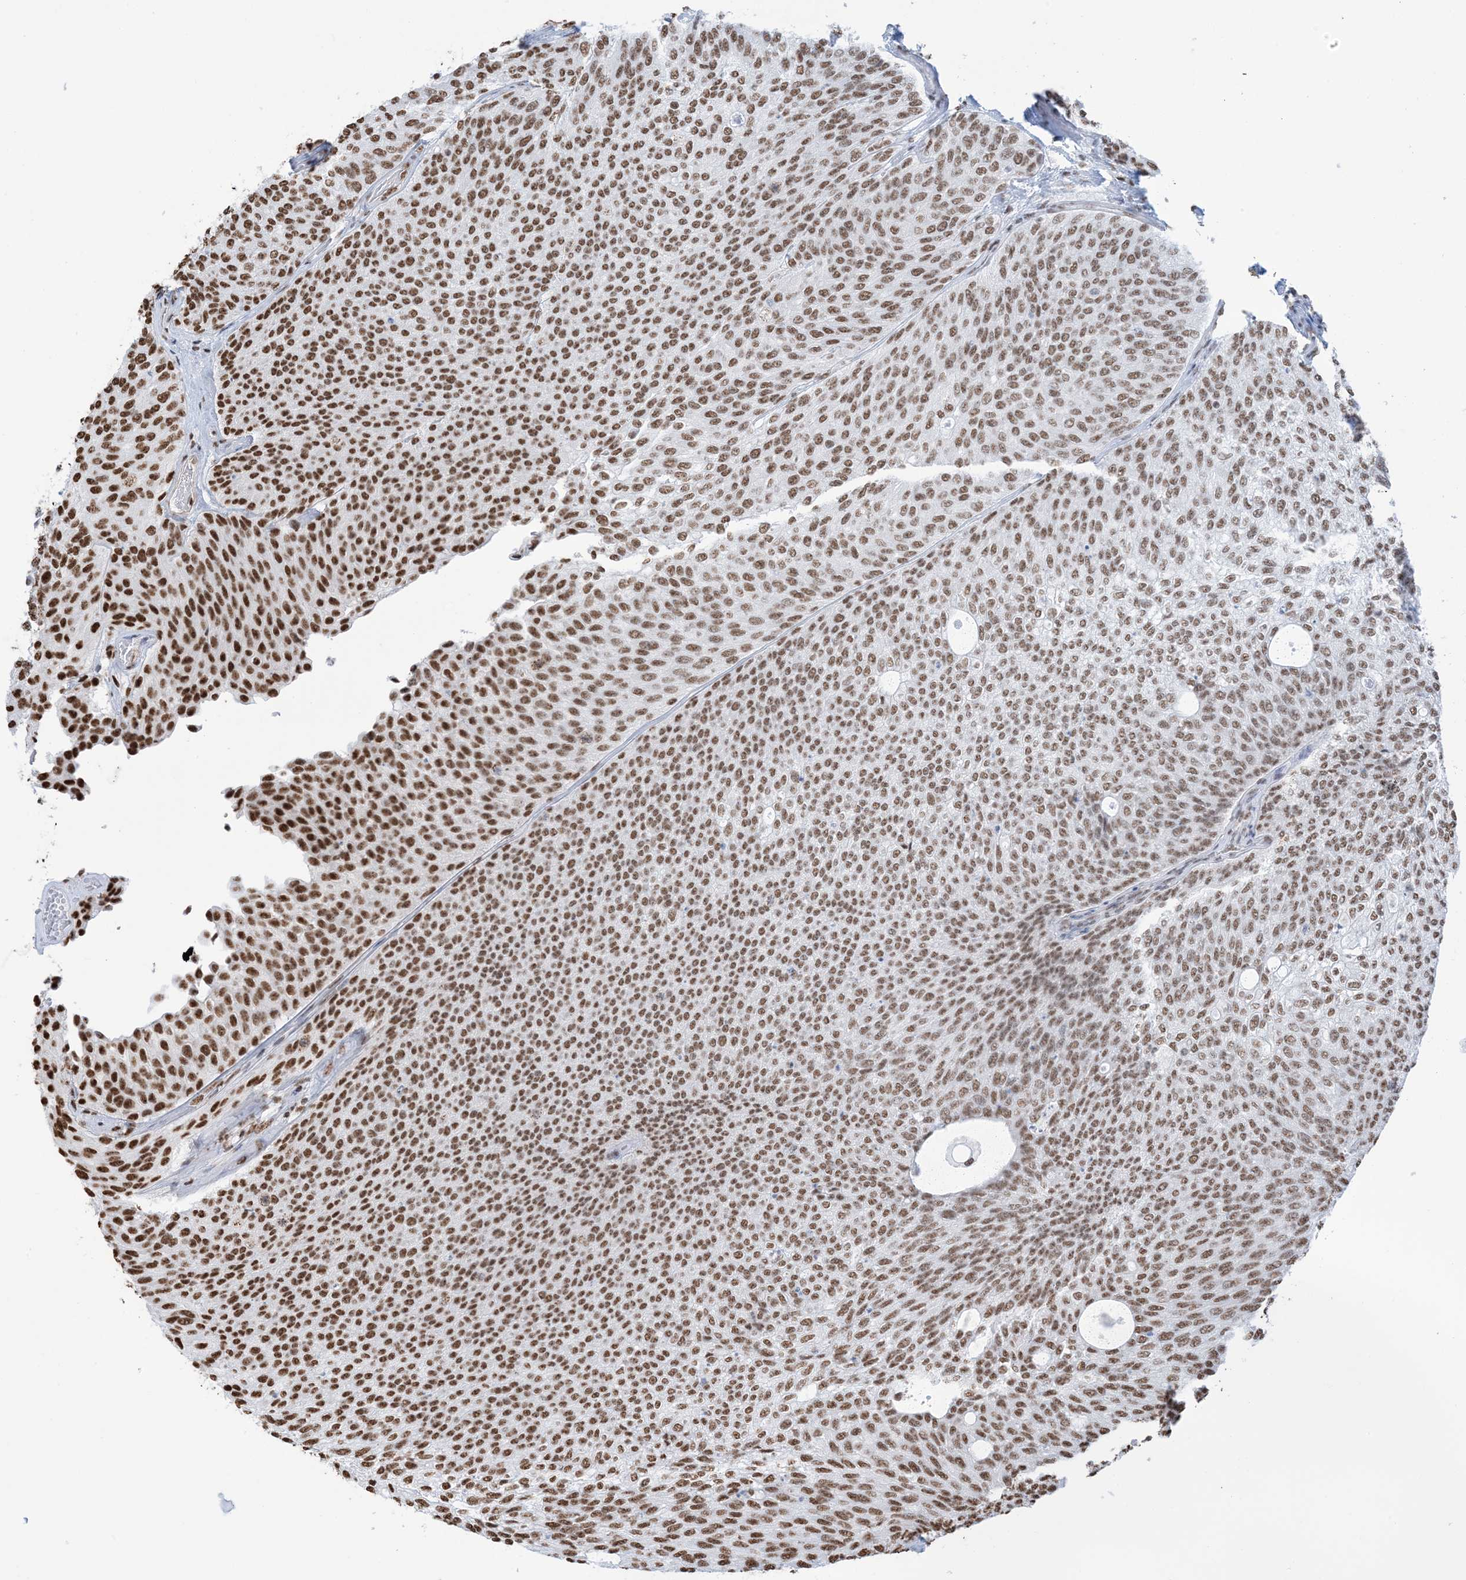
{"staining": {"intensity": "strong", "quantity": ">75%", "location": "nuclear"}, "tissue": "urothelial cancer", "cell_type": "Tumor cells", "image_type": "cancer", "snomed": [{"axis": "morphology", "description": "Urothelial carcinoma, Low grade"}, {"axis": "topography", "description": "Urinary bladder"}], "caption": "This is an image of immunohistochemistry staining of urothelial cancer, which shows strong positivity in the nuclear of tumor cells.", "gene": "ZNF792", "patient": {"sex": "female", "age": 79}}